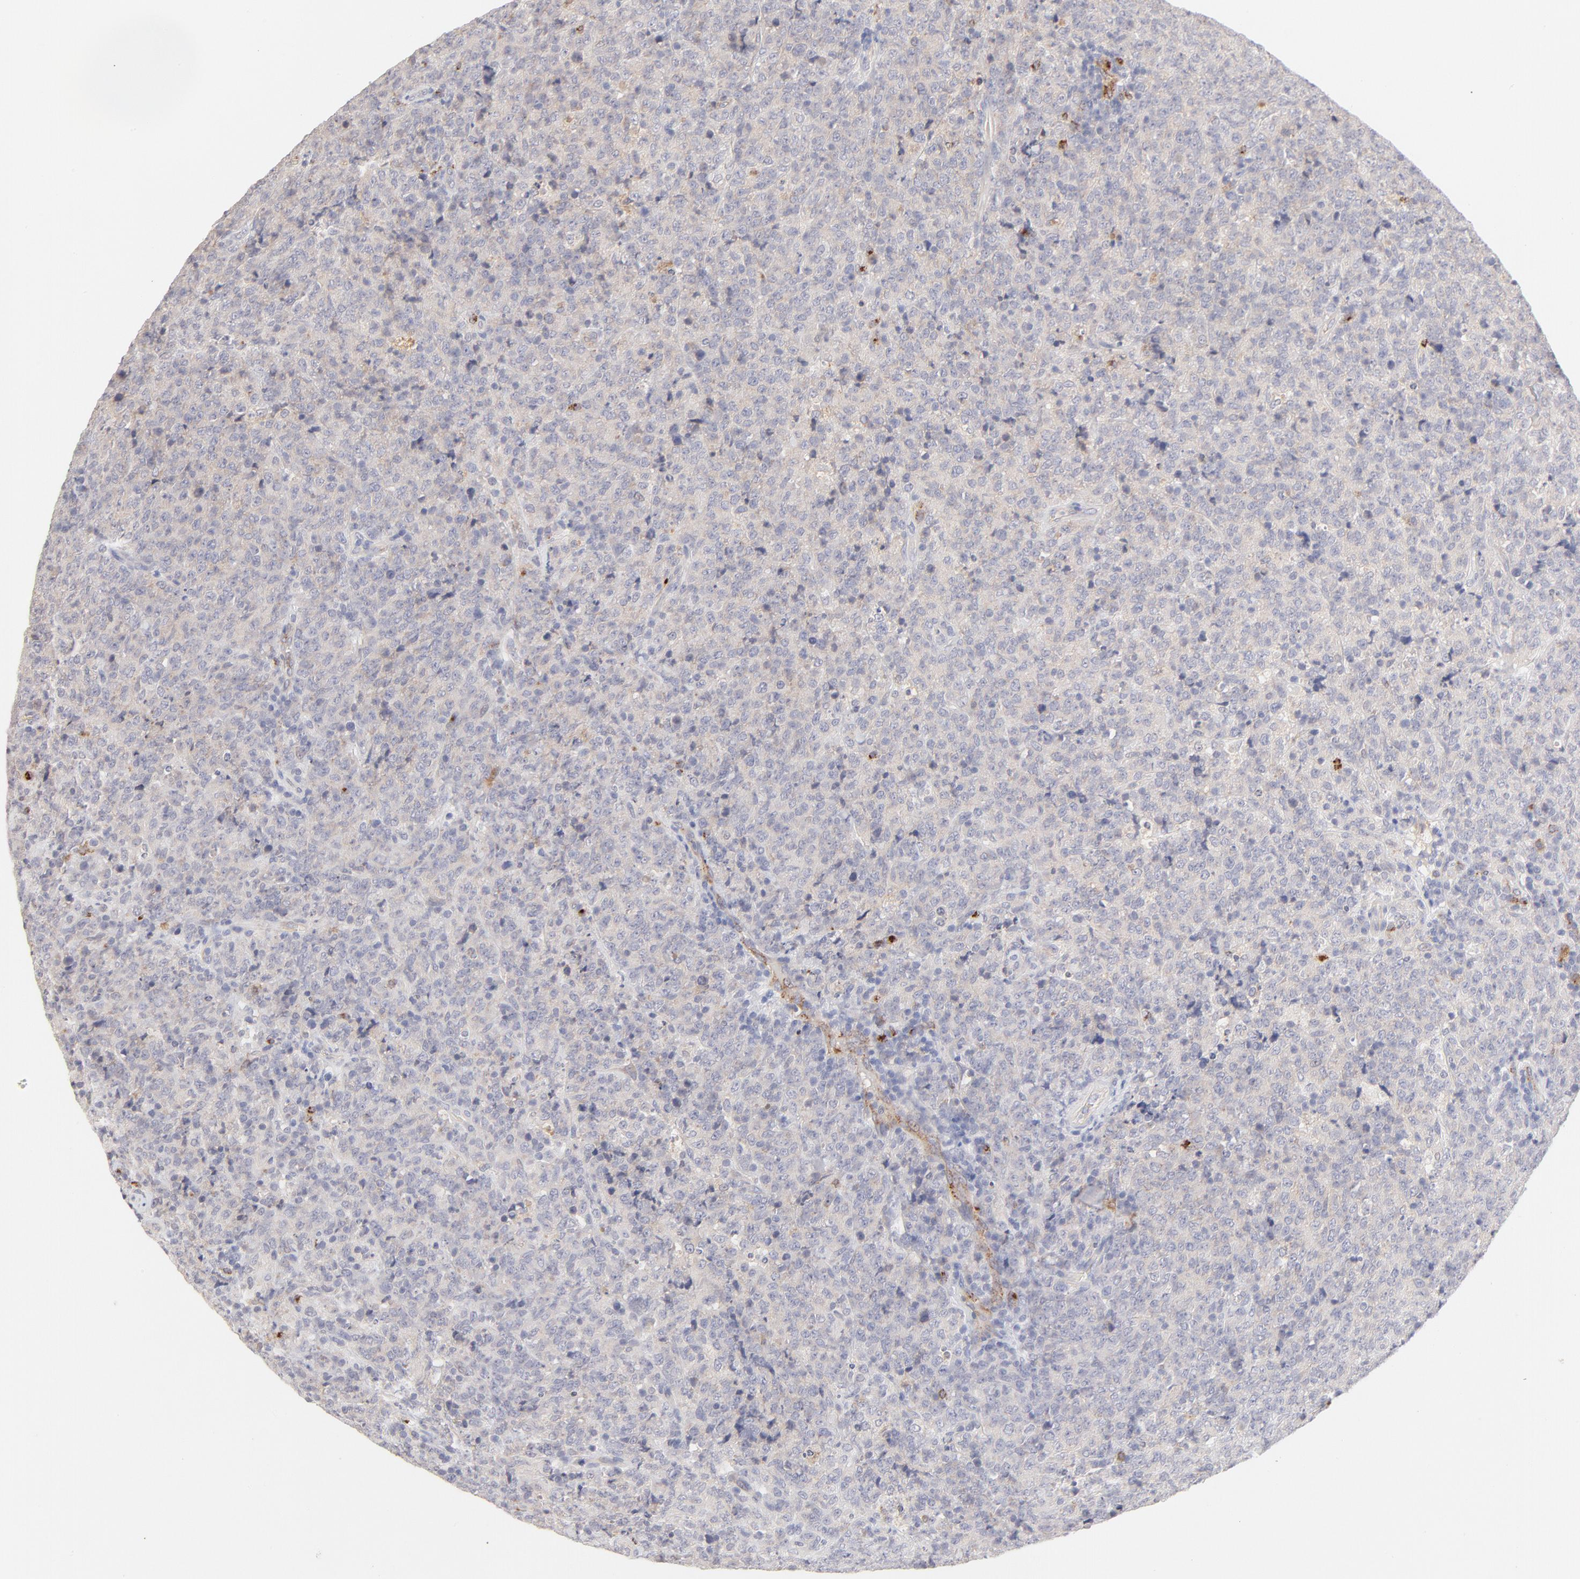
{"staining": {"intensity": "weak", "quantity": "<25%", "location": "nuclear"}, "tissue": "lymphoma", "cell_type": "Tumor cells", "image_type": "cancer", "snomed": [{"axis": "morphology", "description": "Malignant lymphoma, non-Hodgkin's type, High grade"}, {"axis": "topography", "description": "Tonsil"}], "caption": "There is no significant positivity in tumor cells of lymphoma. (Brightfield microscopy of DAB immunohistochemistry at high magnification).", "gene": "ELF3", "patient": {"sex": "female", "age": 36}}